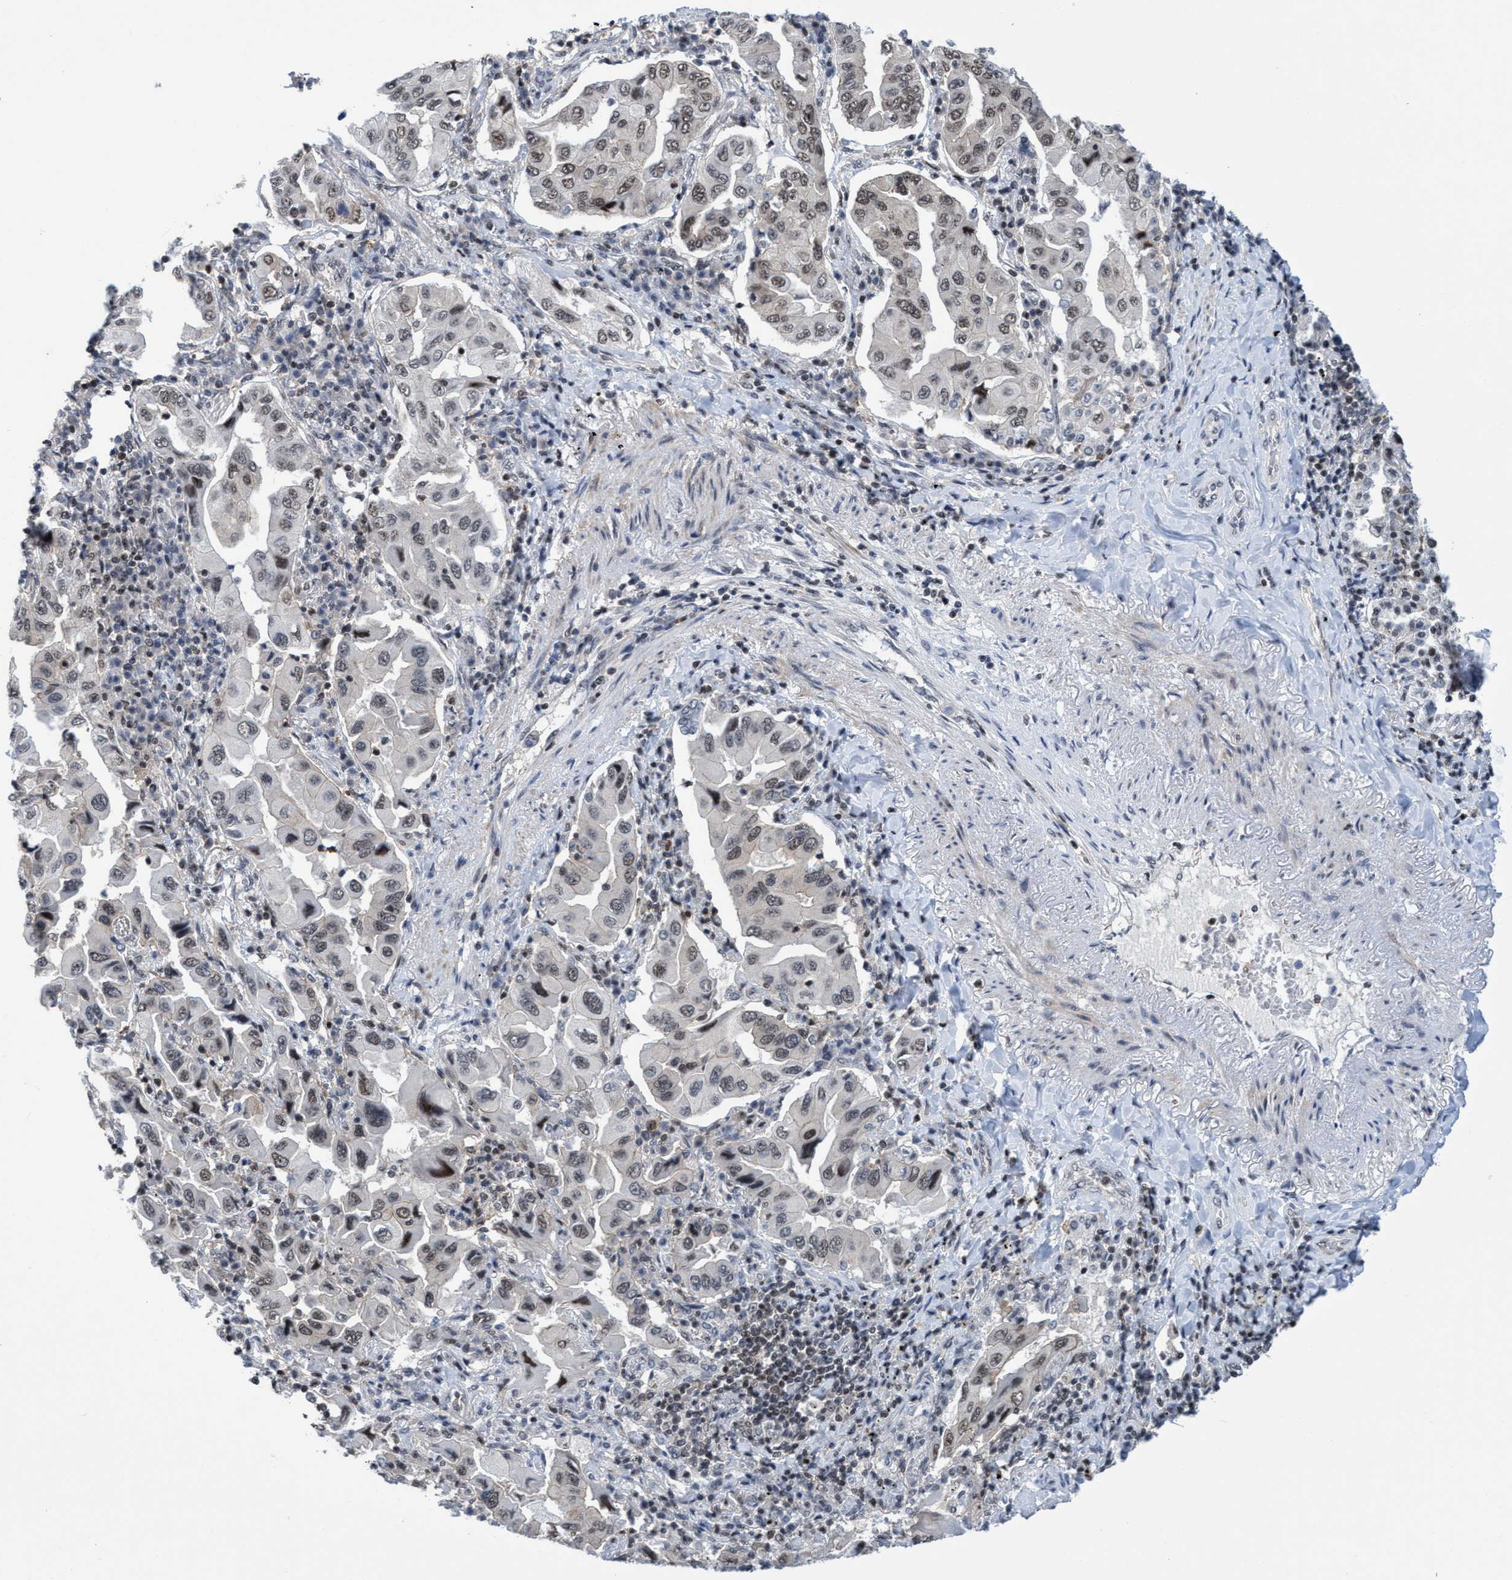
{"staining": {"intensity": "moderate", "quantity": "<25%", "location": "nuclear"}, "tissue": "lung cancer", "cell_type": "Tumor cells", "image_type": "cancer", "snomed": [{"axis": "morphology", "description": "Adenocarcinoma, NOS"}, {"axis": "topography", "description": "Lung"}], "caption": "Lung cancer stained with a protein marker shows moderate staining in tumor cells.", "gene": "C9orf78", "patient": {"sex": "female", "age": 65}}